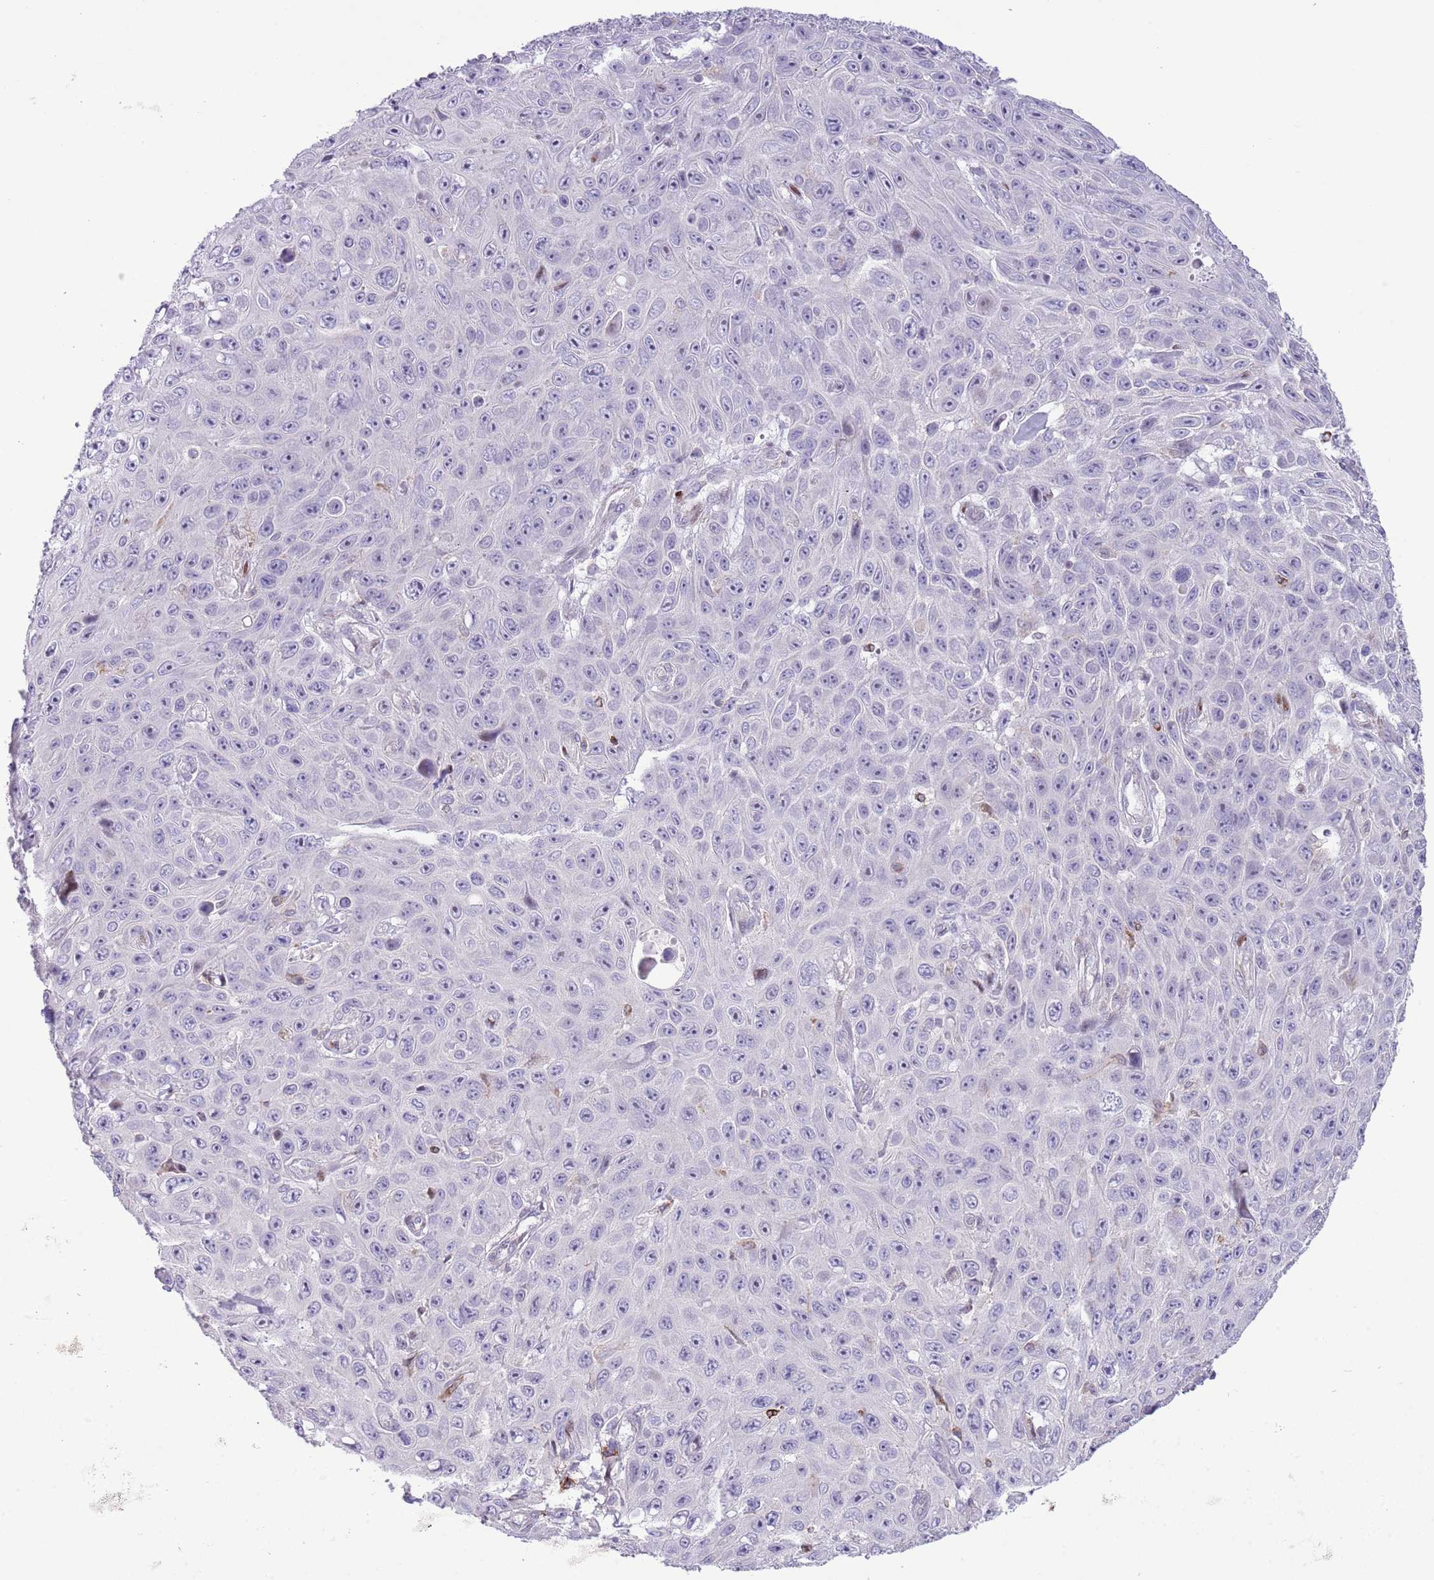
{"staining": {"intensity": "negative", "quantity": "none", "location": "none"}, "tissue": "skin cancer", "cell_type": "Tumor cells", "image_type": "cancer", "snomed": [{"axis": "morphology", "description": "Squamous cell carcinoma, NOS"}, {"axis": "topography", "description": "Skin"}], "caption": "Skin cancer stained for a protein using immunohistochemistry (IHC) demonstrates no expression tumor cells.", "gene": "ANO8", "patient": {"sex": "male", "age": 82}}